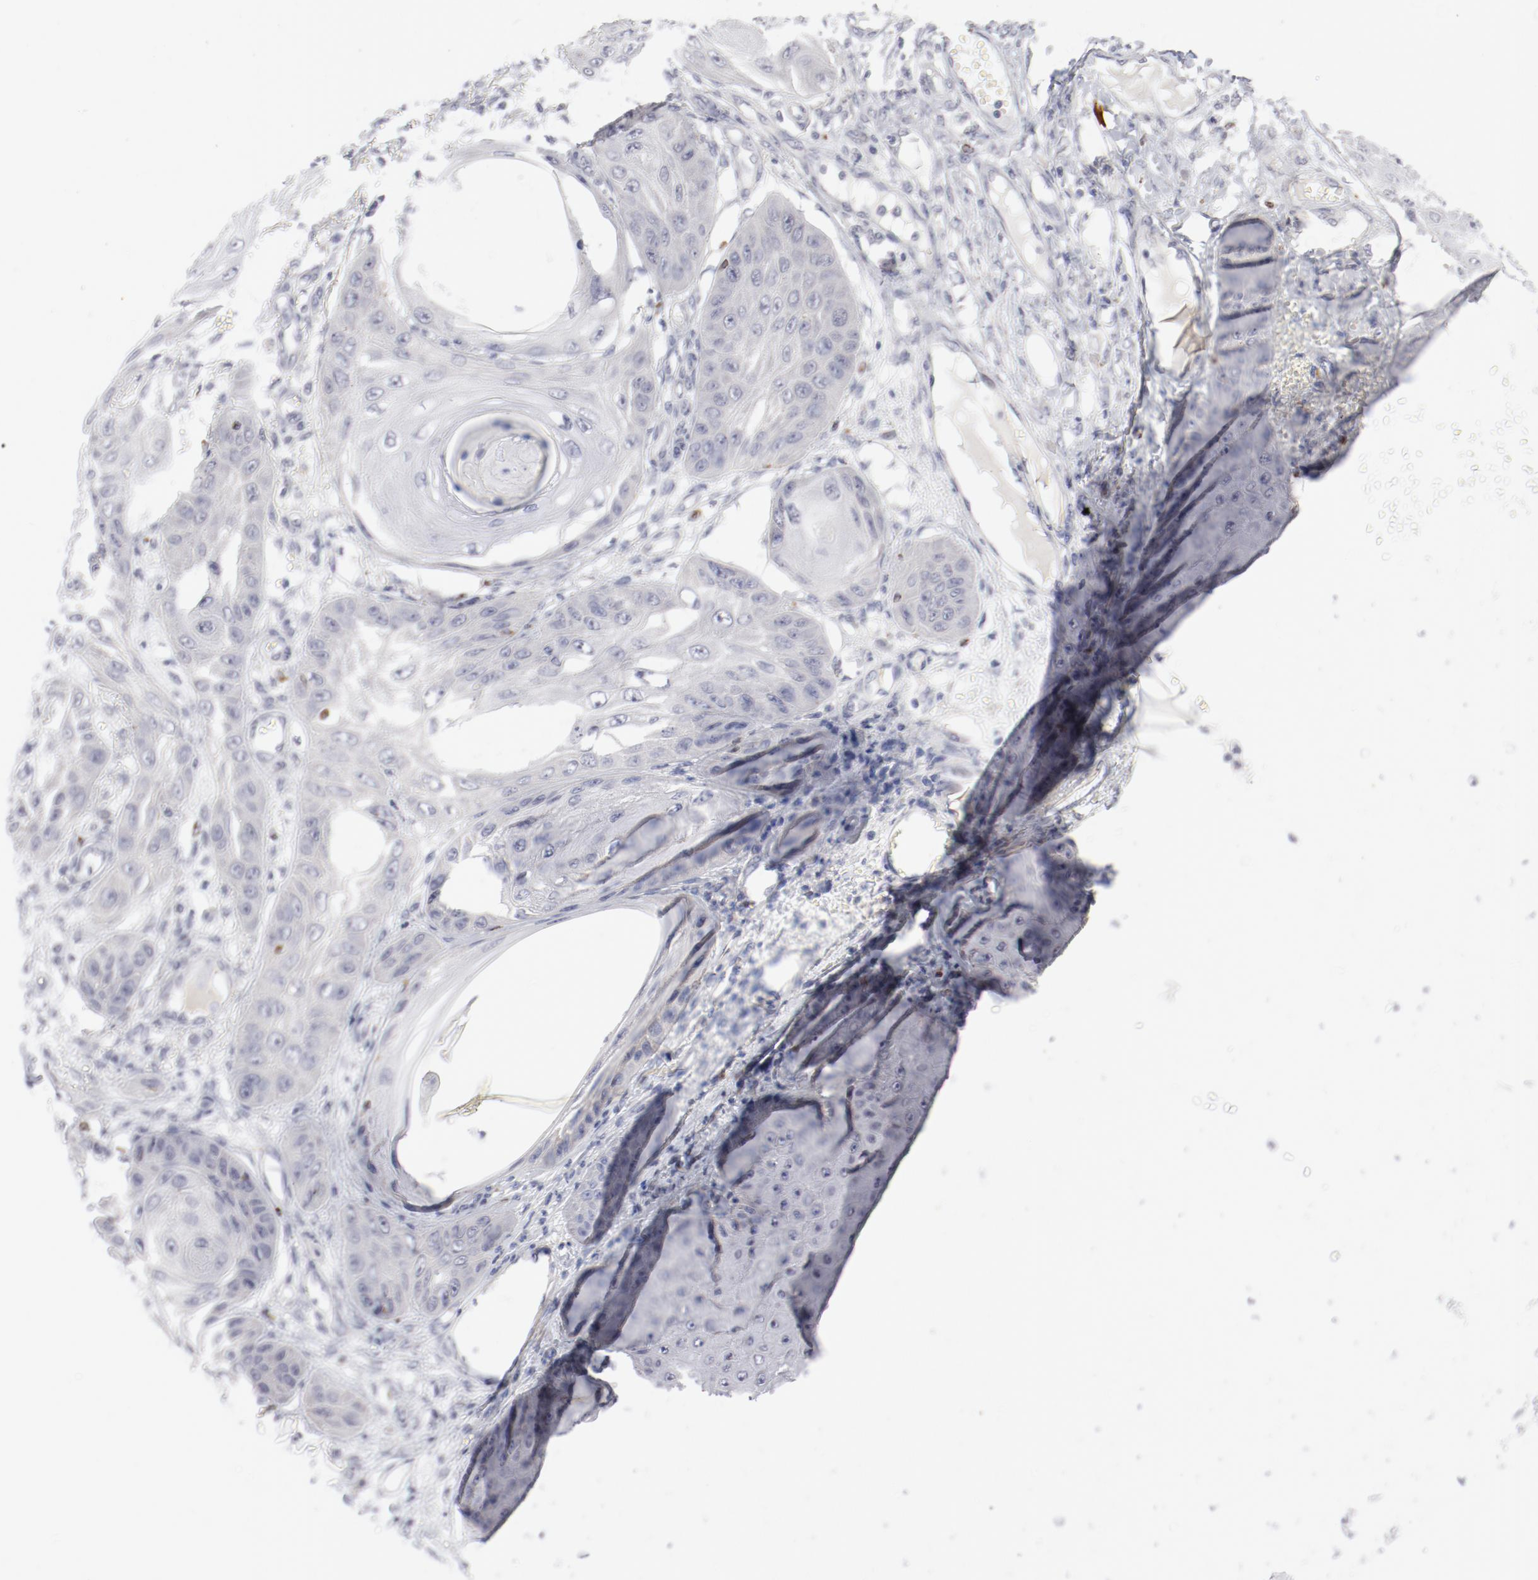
{"staining": {"intensity": "negative", "quantity": "none", "location": "none"}, "tissue": "skin cancer", "cell_type": "Tumor cells", "image_type": "cancer", "snomed": [{"axis": "morphology", "description": "Squamous cell carcinoma, NOS"}, {"axis": "topography", "description": "Skin"}], "caption": "Squamous cell carcinoma (skin) was stained to show a protein in brown. There is no significant positivity in tumor cells.", "gene": "SH3BGR", "patient": {"sex": "female", "age": 40}}